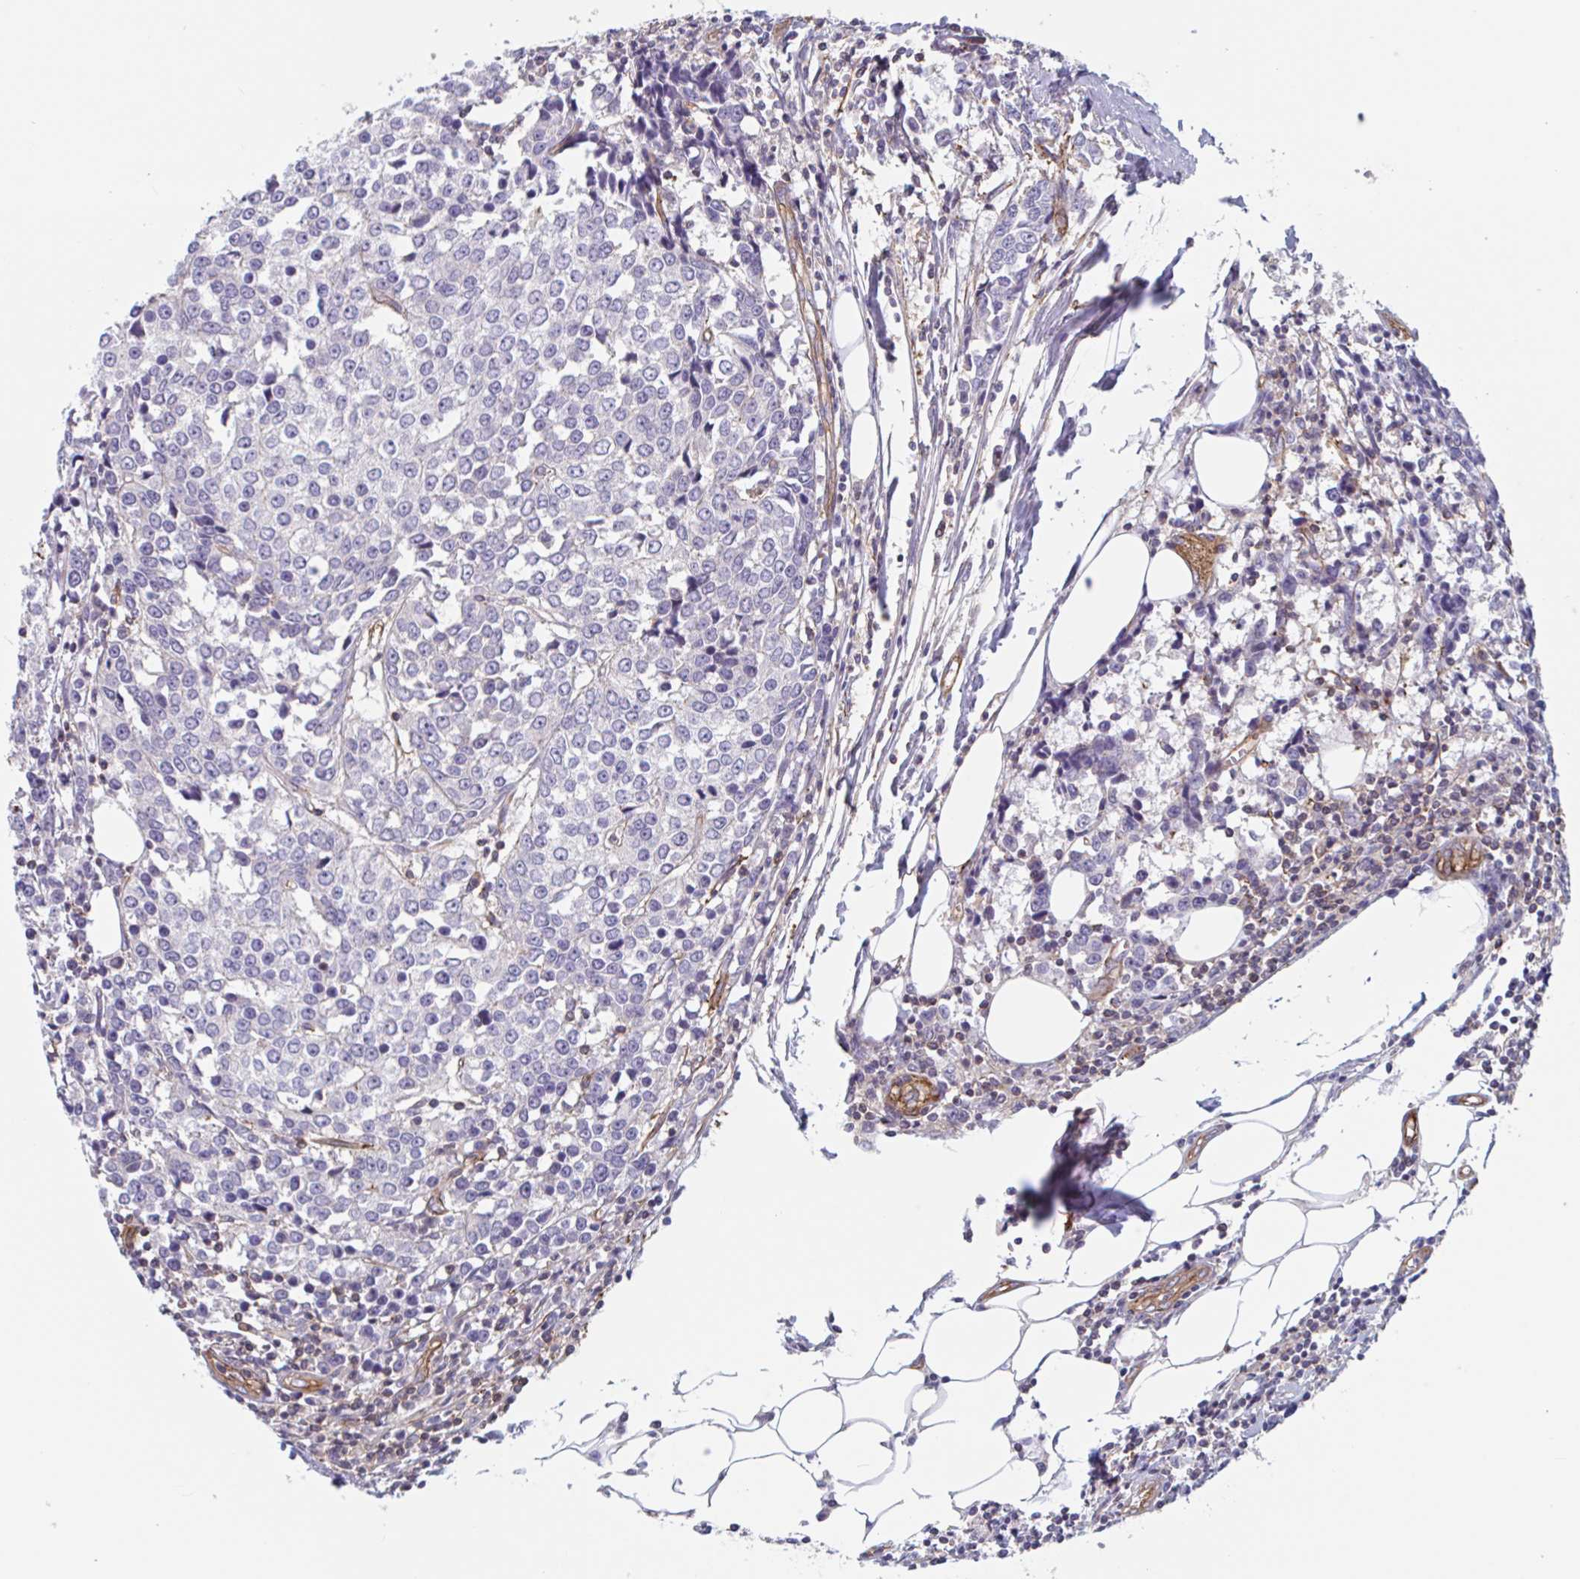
{"staining": {"intensity": "negative", "quantity": "none", "location": "none"}, "tissue": "breast cancer", "cell_type": "Tumor cells", "image_type": "cancer", "snomed": [{"axis": "morphology", "description": "Duct carcinoma"}, {"axis": "topography", "description": "Breast"}], "caption": "A photomicrograph of human breast cancer is negative for staining in tumor cells.", "gene": "SHISA7", "patient": {"sex": "female", "age": 80}}